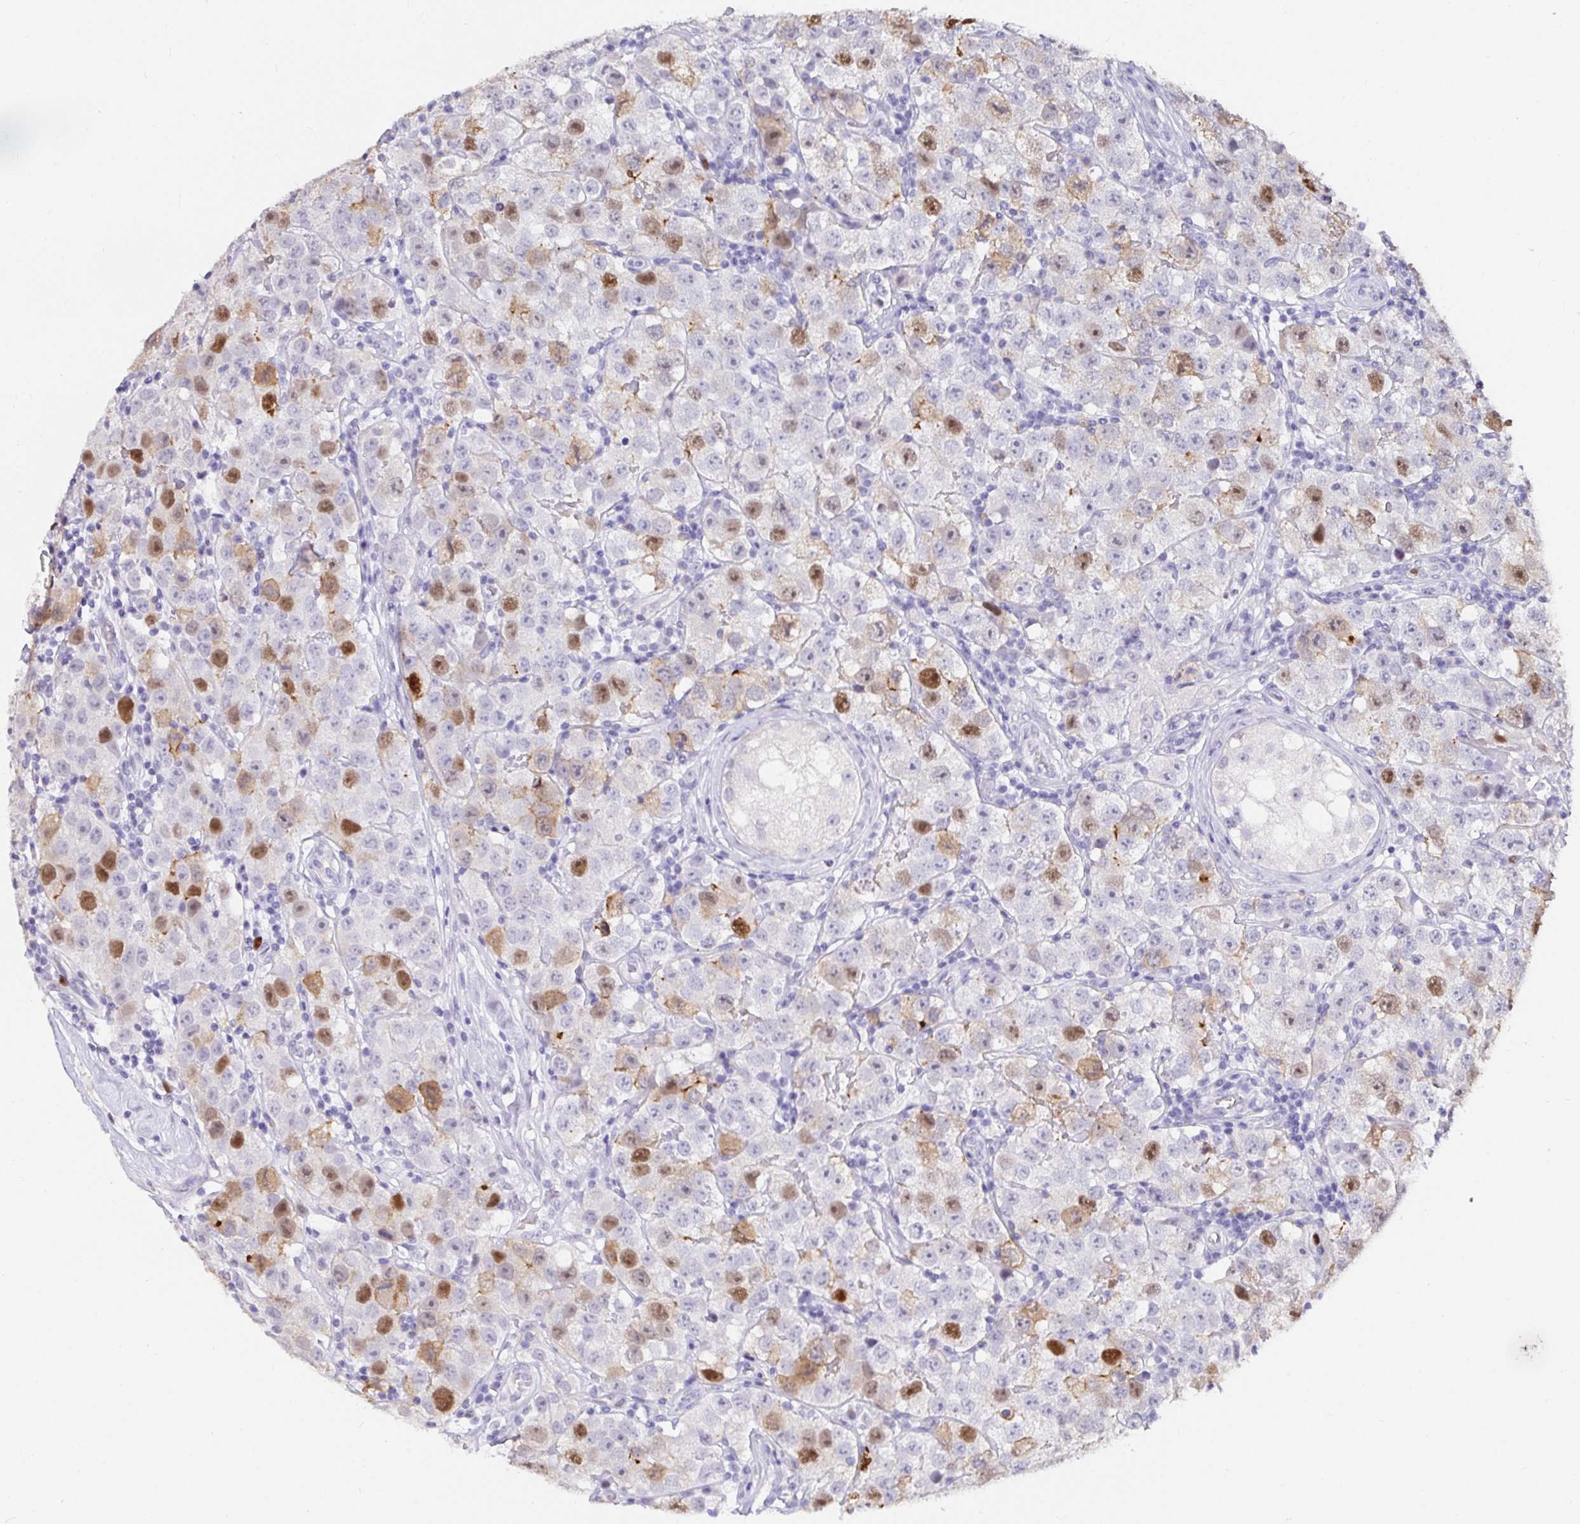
{"staining": {"intensity": "moderate", "quantity": "25%-75%", "location": "nuclear"}, "tissue": "testis cancer", "cell_type": "Tumor cells", "image_type": "cancer", "snomed": [{"axis": "morphology", "description": "Seminoma, NOS"}, {"axis": "topography", "description": "Testis"}], "caption": "Testis cancer (seminoma) stained for a protein (brown) shows moderate nuclear positive positivity in approximately 25%-75% of tumor cells.", "gene": "ANLN", "patient": {"sex": "male", "age": 34}}